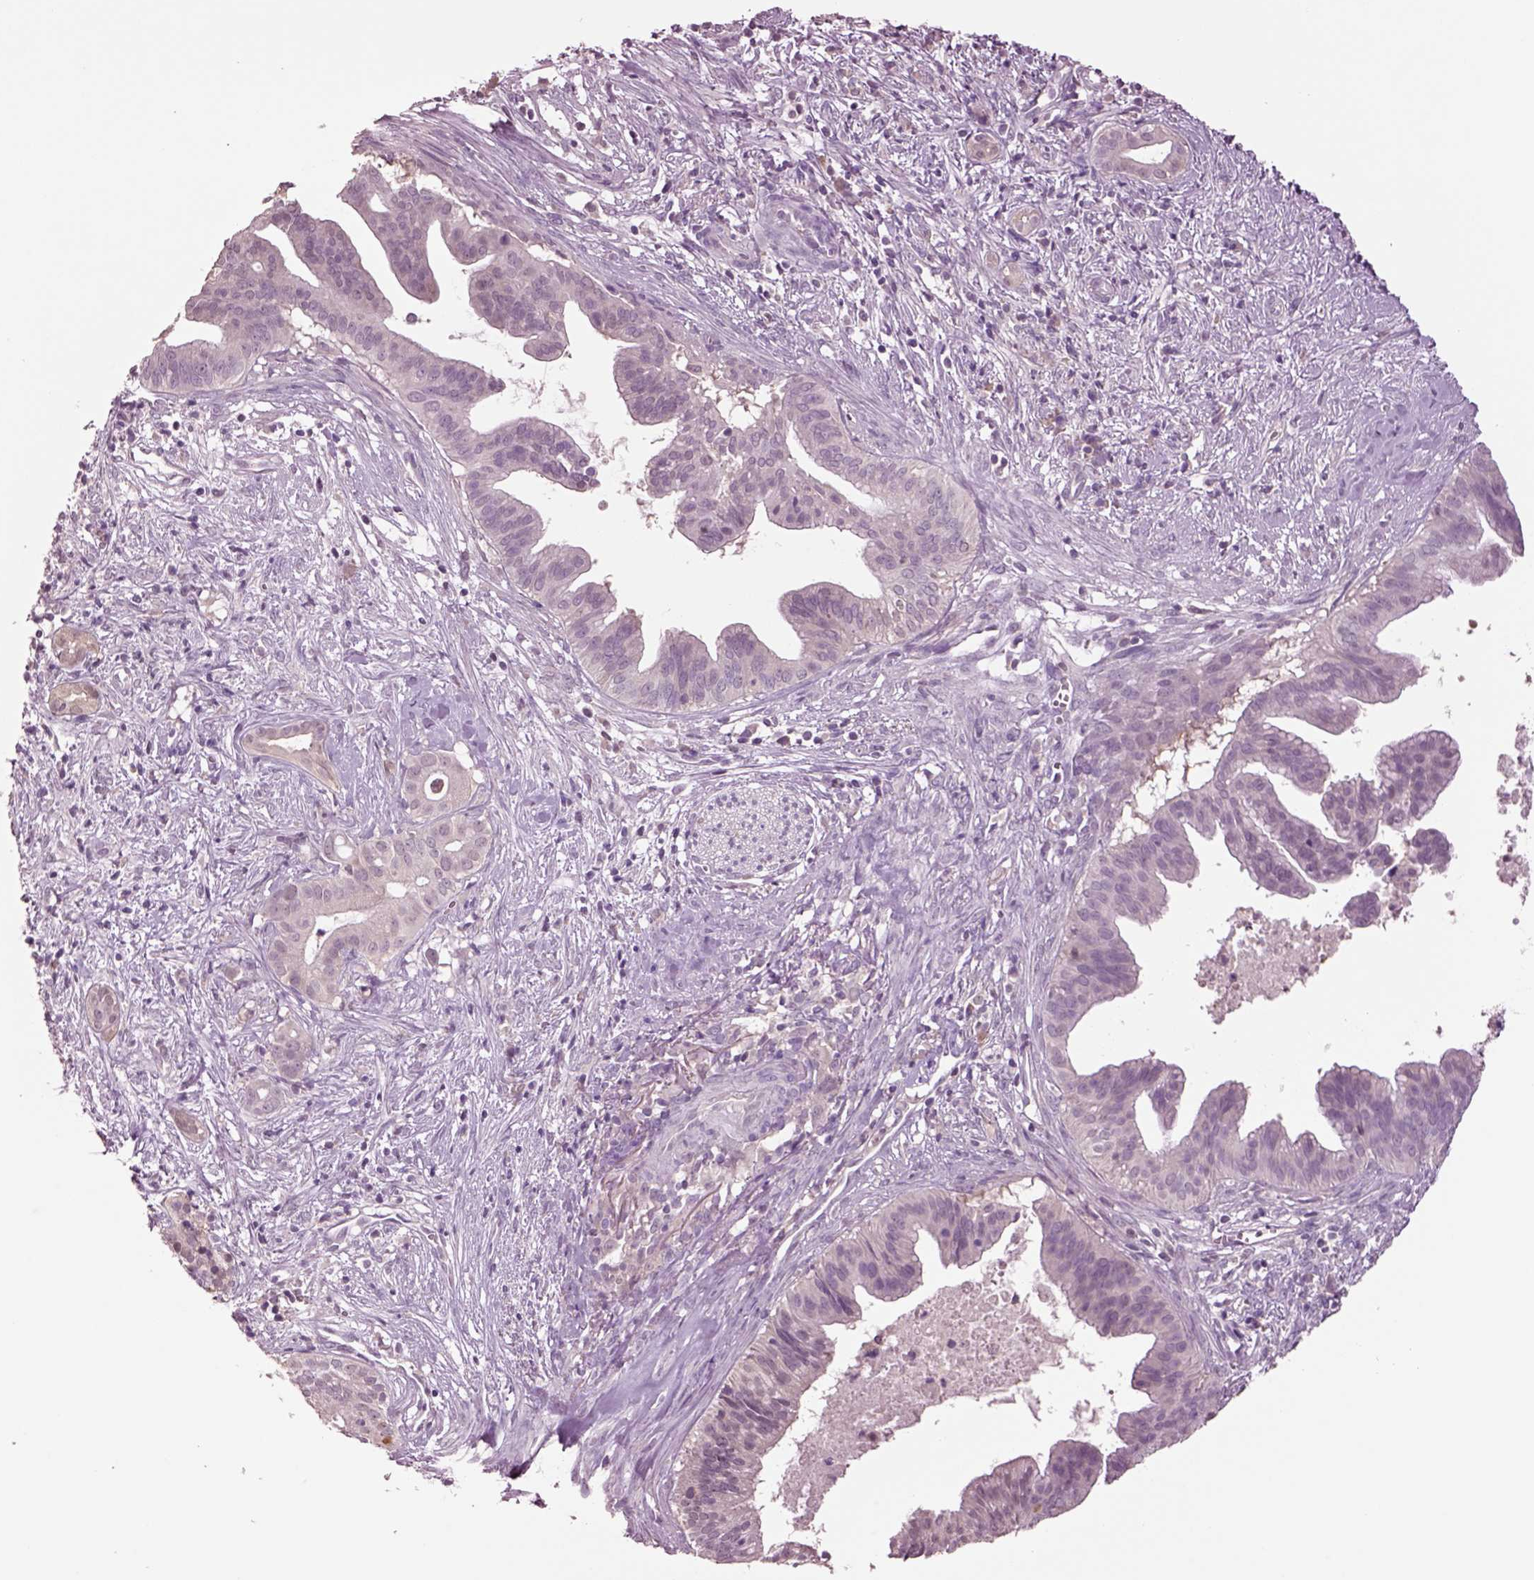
{"staining": {"intensity": "negative", "quantity": "none", "location": "none"}, "tissue": "pancreatic cancer", "cell_type": "Tumor cells", "image_type": "cancer", "snomed": [{"axis": "morphology", "description": "Adenocarcinoma, NOS"}, {"axis": "topography", "description": "Pancreas"}], "caption": "An IHC image of adenocarcinoma (pancreatic) is shown. There is no staining in tumor cells of adenocarcinoma (pancreatic). (DAB (3,3'-diaminobenzidine) immunohistochemistry visualized using brightfield microscopy, high magnification).", "gene": "CLPSL1", "patient": {"sex": "male", "age": 61}}